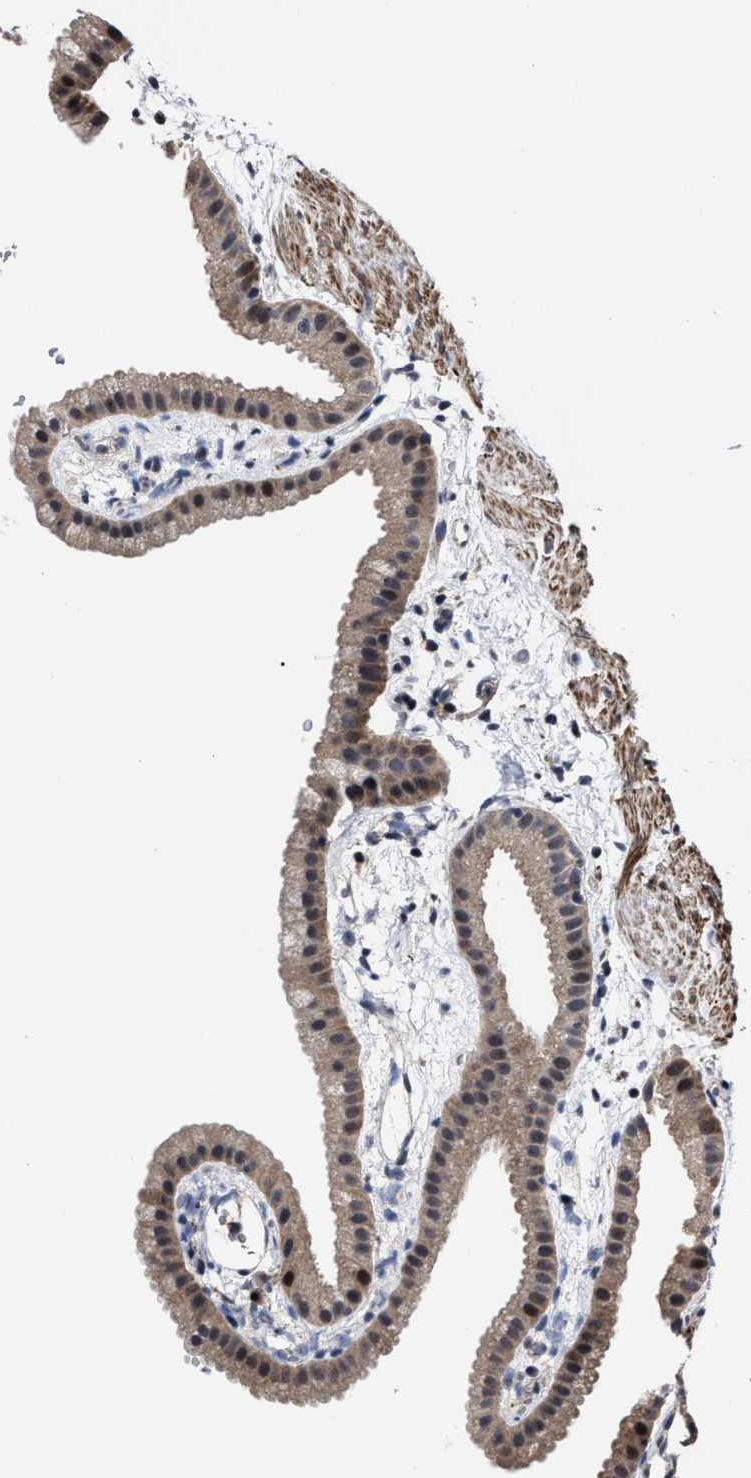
{"staining": {"intensity": "moderate", "quantity": "25%-75%", "location": "cytoplasmic/membranous,nuclear"}, "tissue": "gallbladder", "cell_type": "Glandular cells", "image_type": "normal", "snomed": [{"axis": "morphology", "description": "Normal tissue, NOS"}, {"axis": "topography", "description": "Gallbladder"}], "caption": "Immunohistochemical staining of normal gallbladder reveals medium levels of moderate cytoplasmic/membranous,nuclear staining in about 25%-75% of glandular cells. The staining was performed using DAB (3,3'-diaminobenzidine) to visualize the protein expression in brown, while the nuclei were stained in blue with hematoxylin (Magnification: 20x).", "gene": "RSBN1L", "patient": {"sex": "female", "age": 64}}